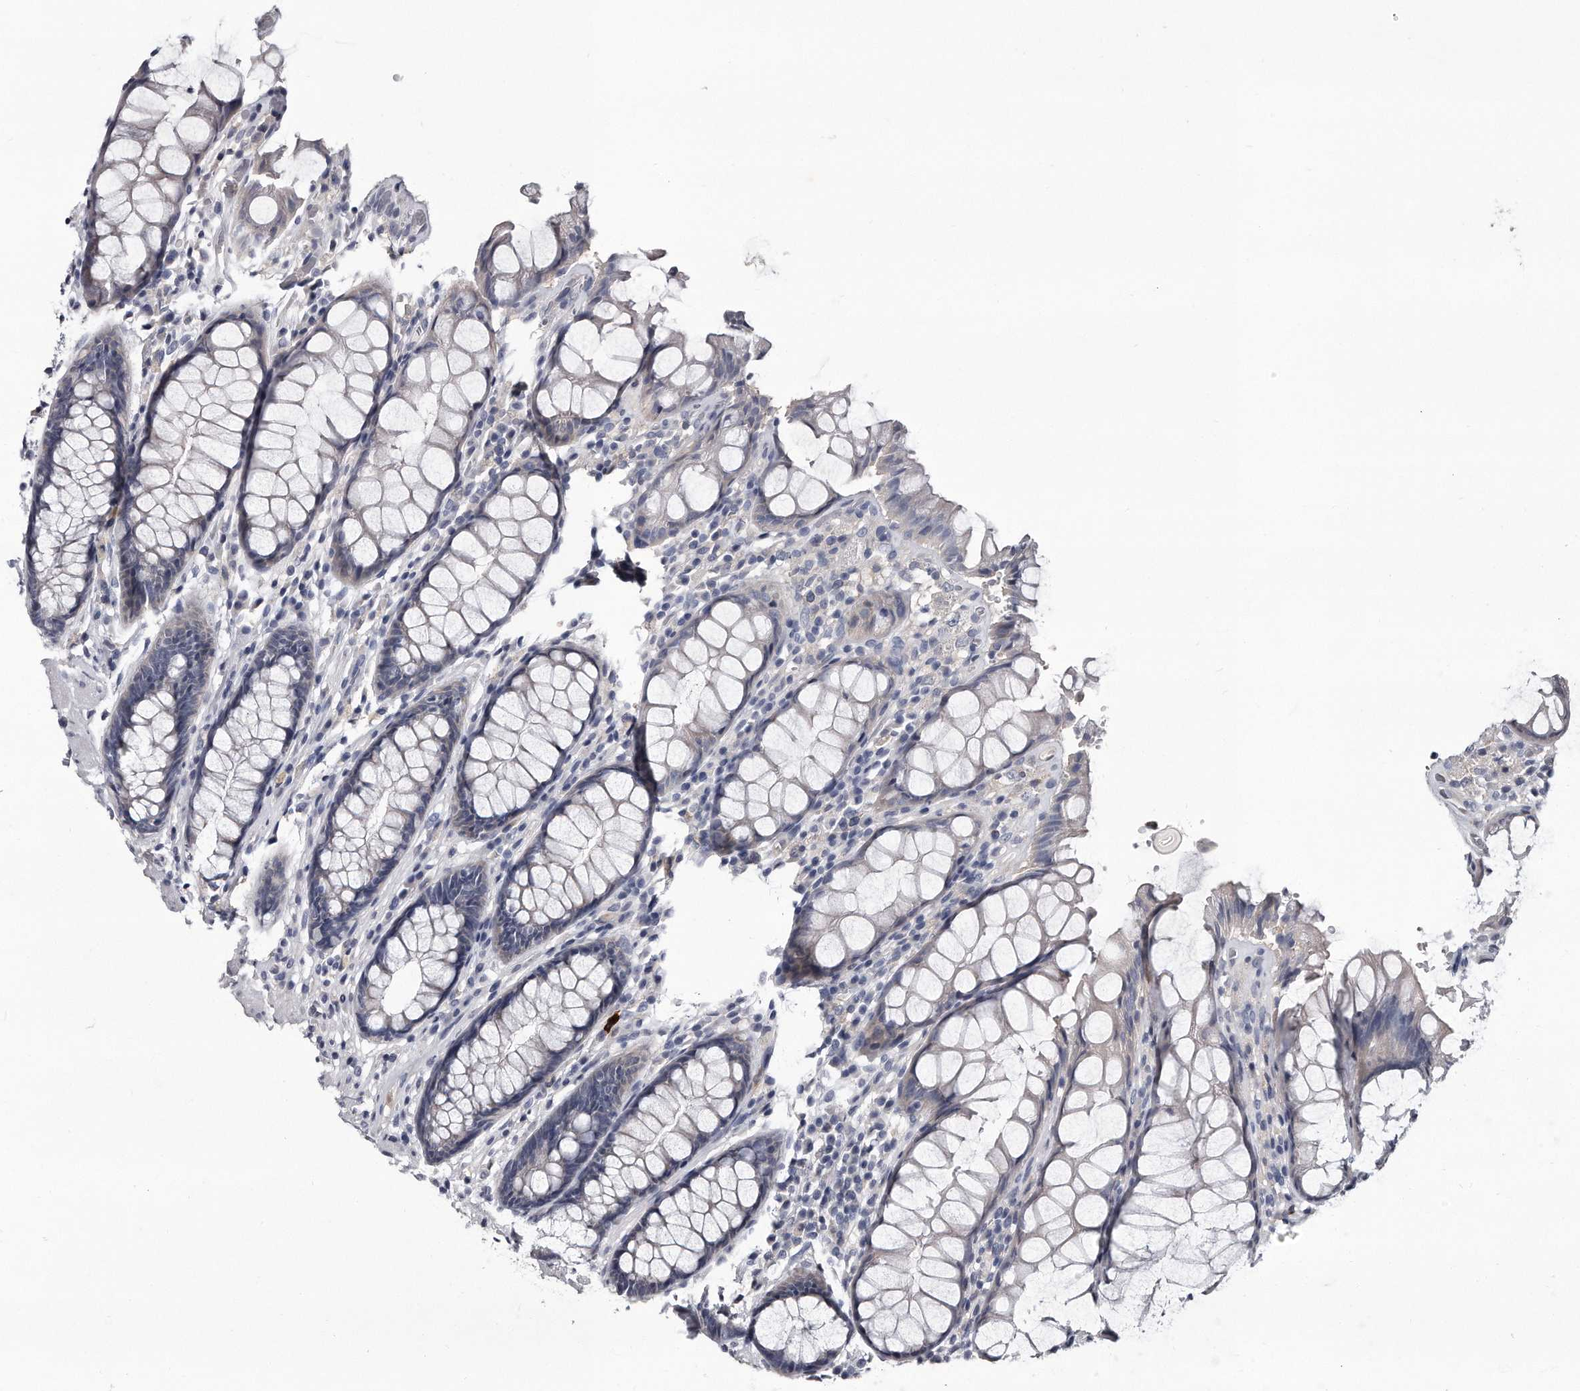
{"staining": {"intensity": "weak", "quantity": "<25%", "location": "cytoplasmic/membranous"}, "tissue": "rectum", "cell_type": "Glandular cells", "image_type": "normal", "snomed": [{"axis": "morphology", "description": "Normal tissue, NOS"}, {"axis": "topography", "description": "Rectum"}], "caption": "High power microscopy histopathology image of an immunohistochemistry image of benign rectum, revealing no significant staining in glandular cells.", "gene": "GAPVD1", "patient": {"sex": "male", "age": 64}}